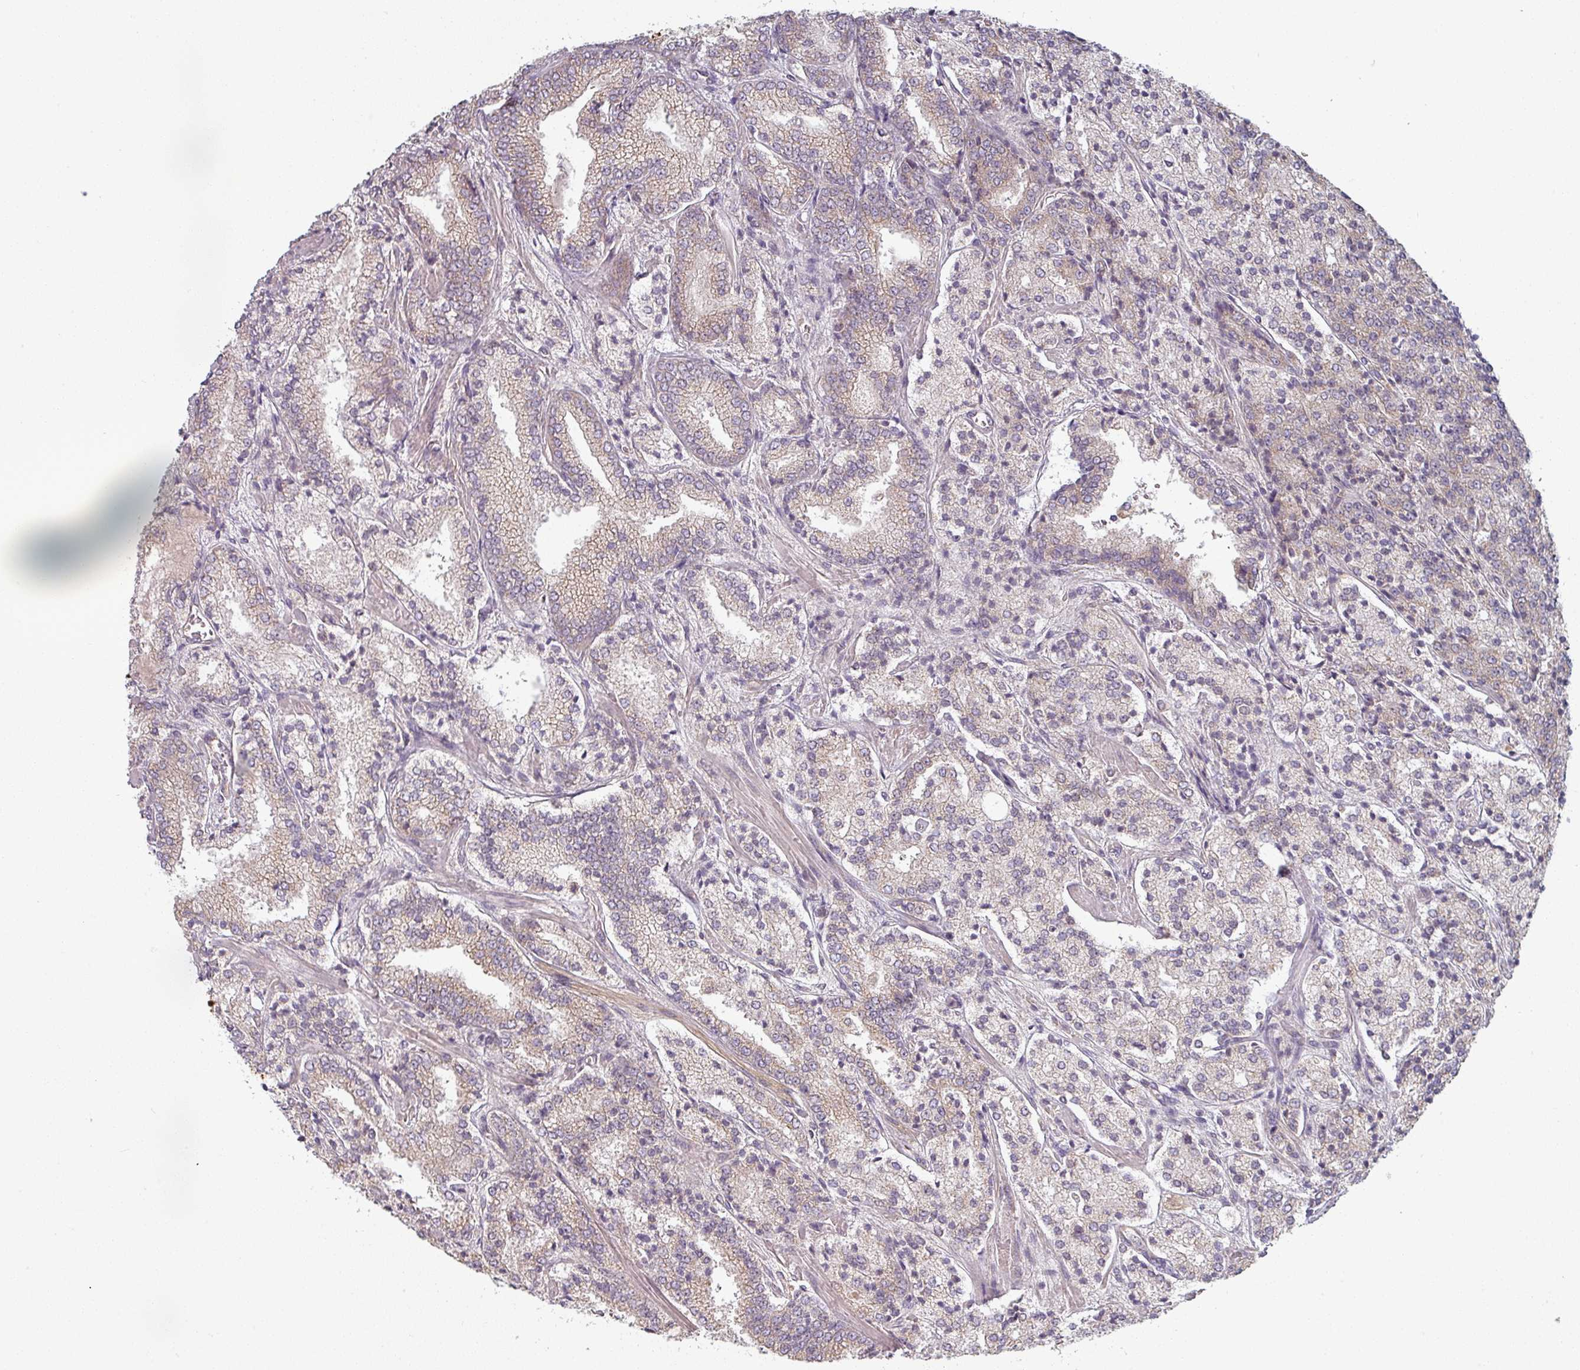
{"staining": {"intensity": "weak", "quantity": "25%-75%", "location": "cytoplasmic/membranous"}, "tissue": "prostate cancer", "cell_type": "Tumor cells", "image_type": "cancer", "snomed": [{"axis": "morphology", "description": "Adenocarcinoma, High grade"}, {"axis": "topography", "description": "Prostate"}], "caption": "A histopathology image of human adenocarcinoma (high-grade) (prostate) stained for a protein exhibits weak cytoplasmic/membranous brown staining in tumor cells.", "gene": "PLEKHJ1", "patient": {"sex": "male", "age": 63}}